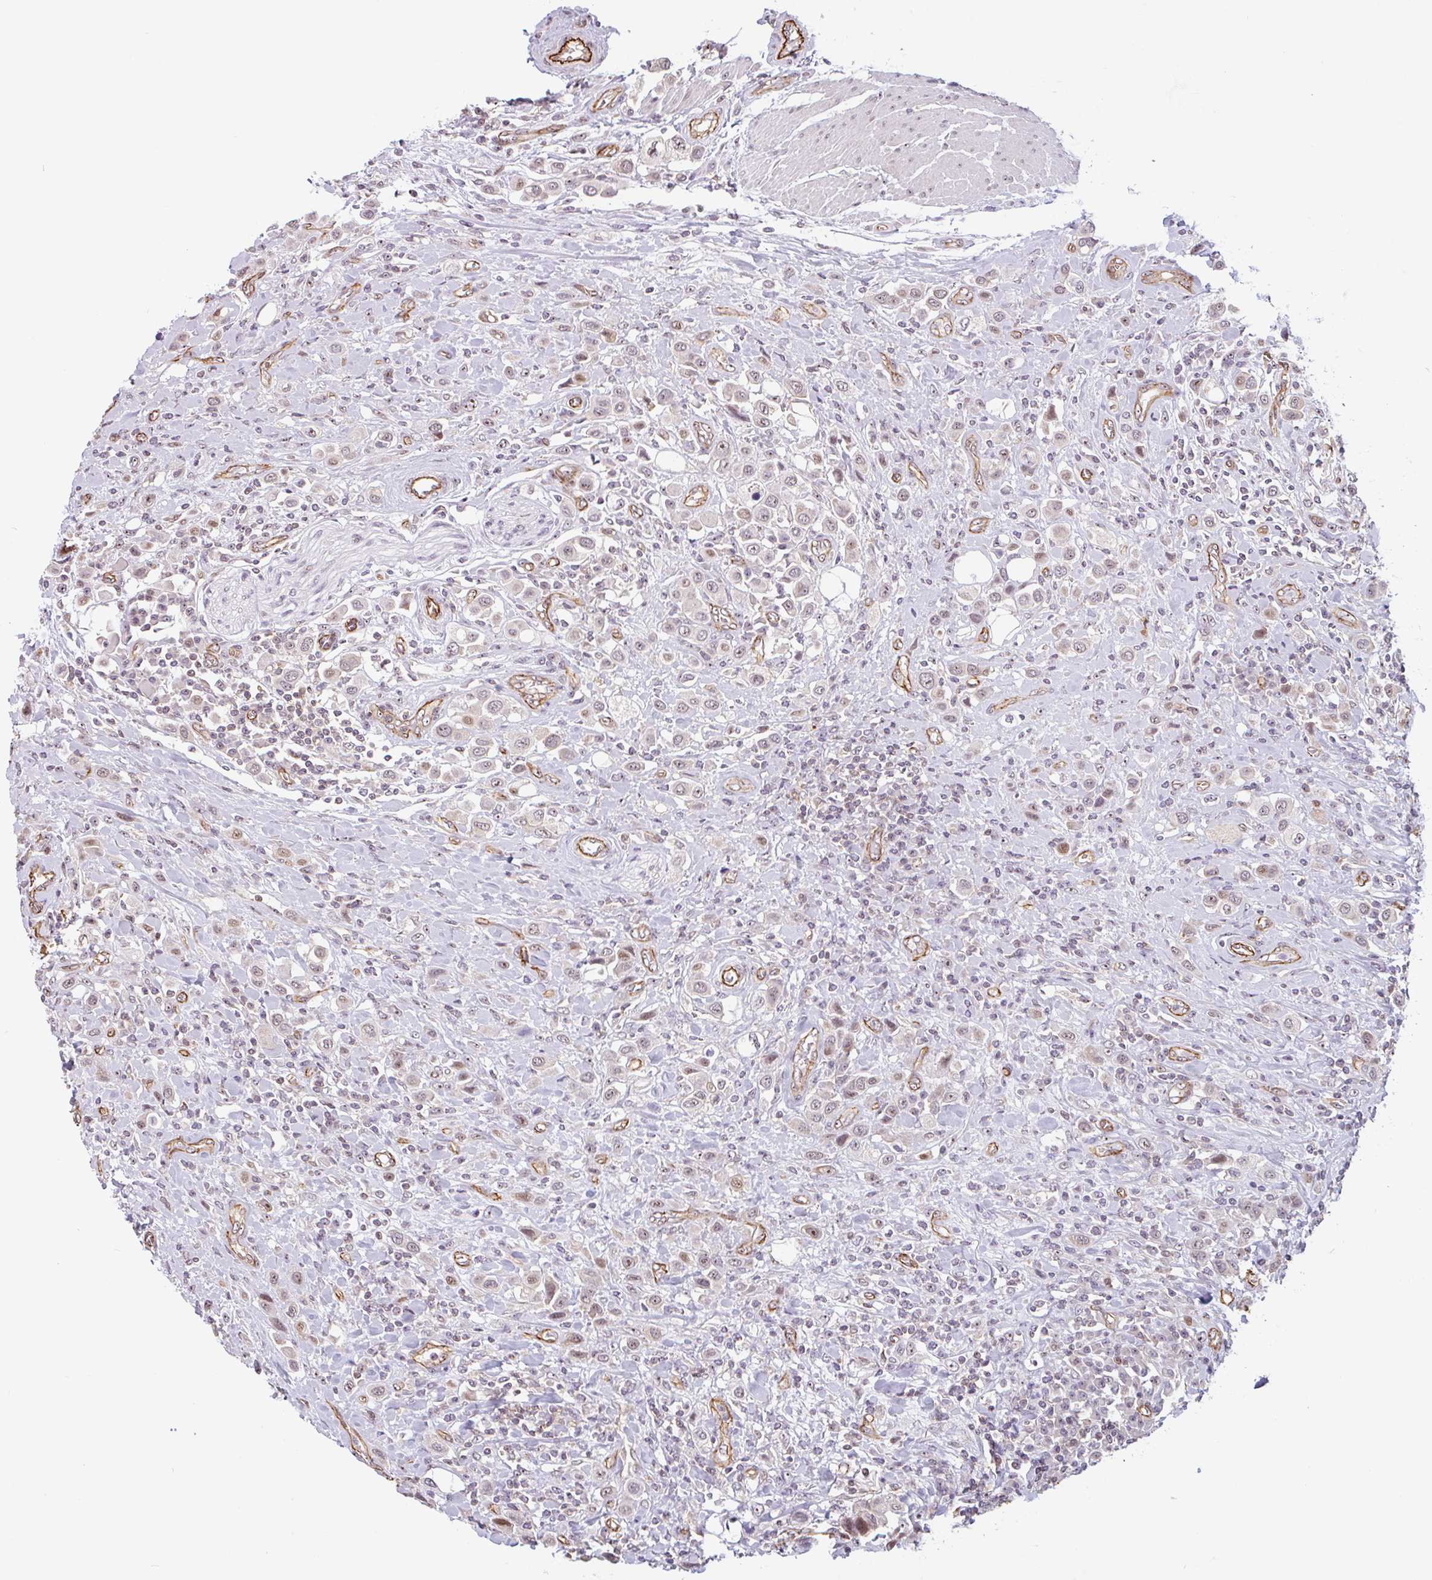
{"staining": {"intensity": "weak", "quantity": ">75%", "location": "nuclear"}, "tissue": "urothelial cancer", "cell_type": "Tumor cells", "image_type": "cancer", "snomed": [{"axis": "morphology", "description": "Urothelial carcinoma, High grade"}, {"axis": "topography", "description": "Urinary bladder"}], "caption": "Urothelial carcinoma (high-grade) stained with DAB immunohistochemistry (IHC) shows low levels of weak nuclear staining in approximately >75% of tumor cells.", "gene": "ZNF689", "patient": {"sex": "male", "age": 50}}